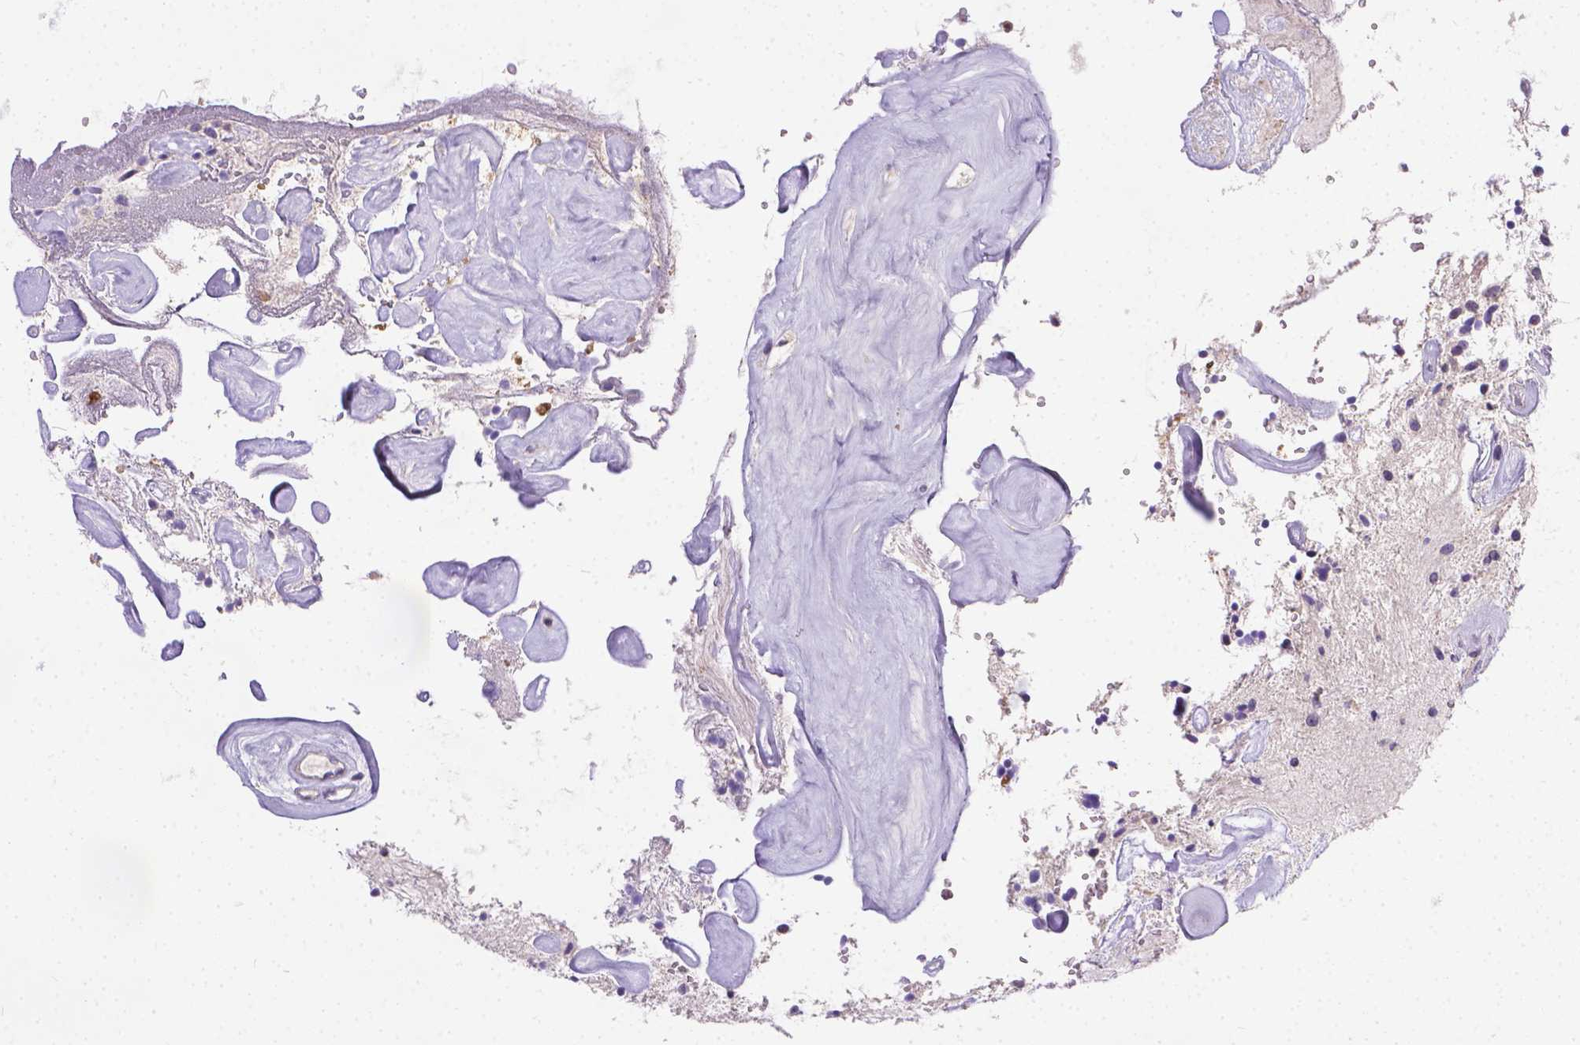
{"staining": {"intensity": "negative", "quantity": "none", "location": "none"}, "tissue": "glioma", "cell_type": "Tumor cells", "image_type": "cancer", "snomed": [{"axis": "morphology", "description": "Glioma, malignant, Low grade"}, {"axis": "topography", "description": "Cerebellum"}], "caption": "This image is of malignant glioma (low-grade) stained with immunohistochemistry to label a protein in brown with the nuclei are counter-stained blue. There is no expression in tumor cells.", "gene": "TM4SF18", "patient": {"sex": "female", "age": 14}}